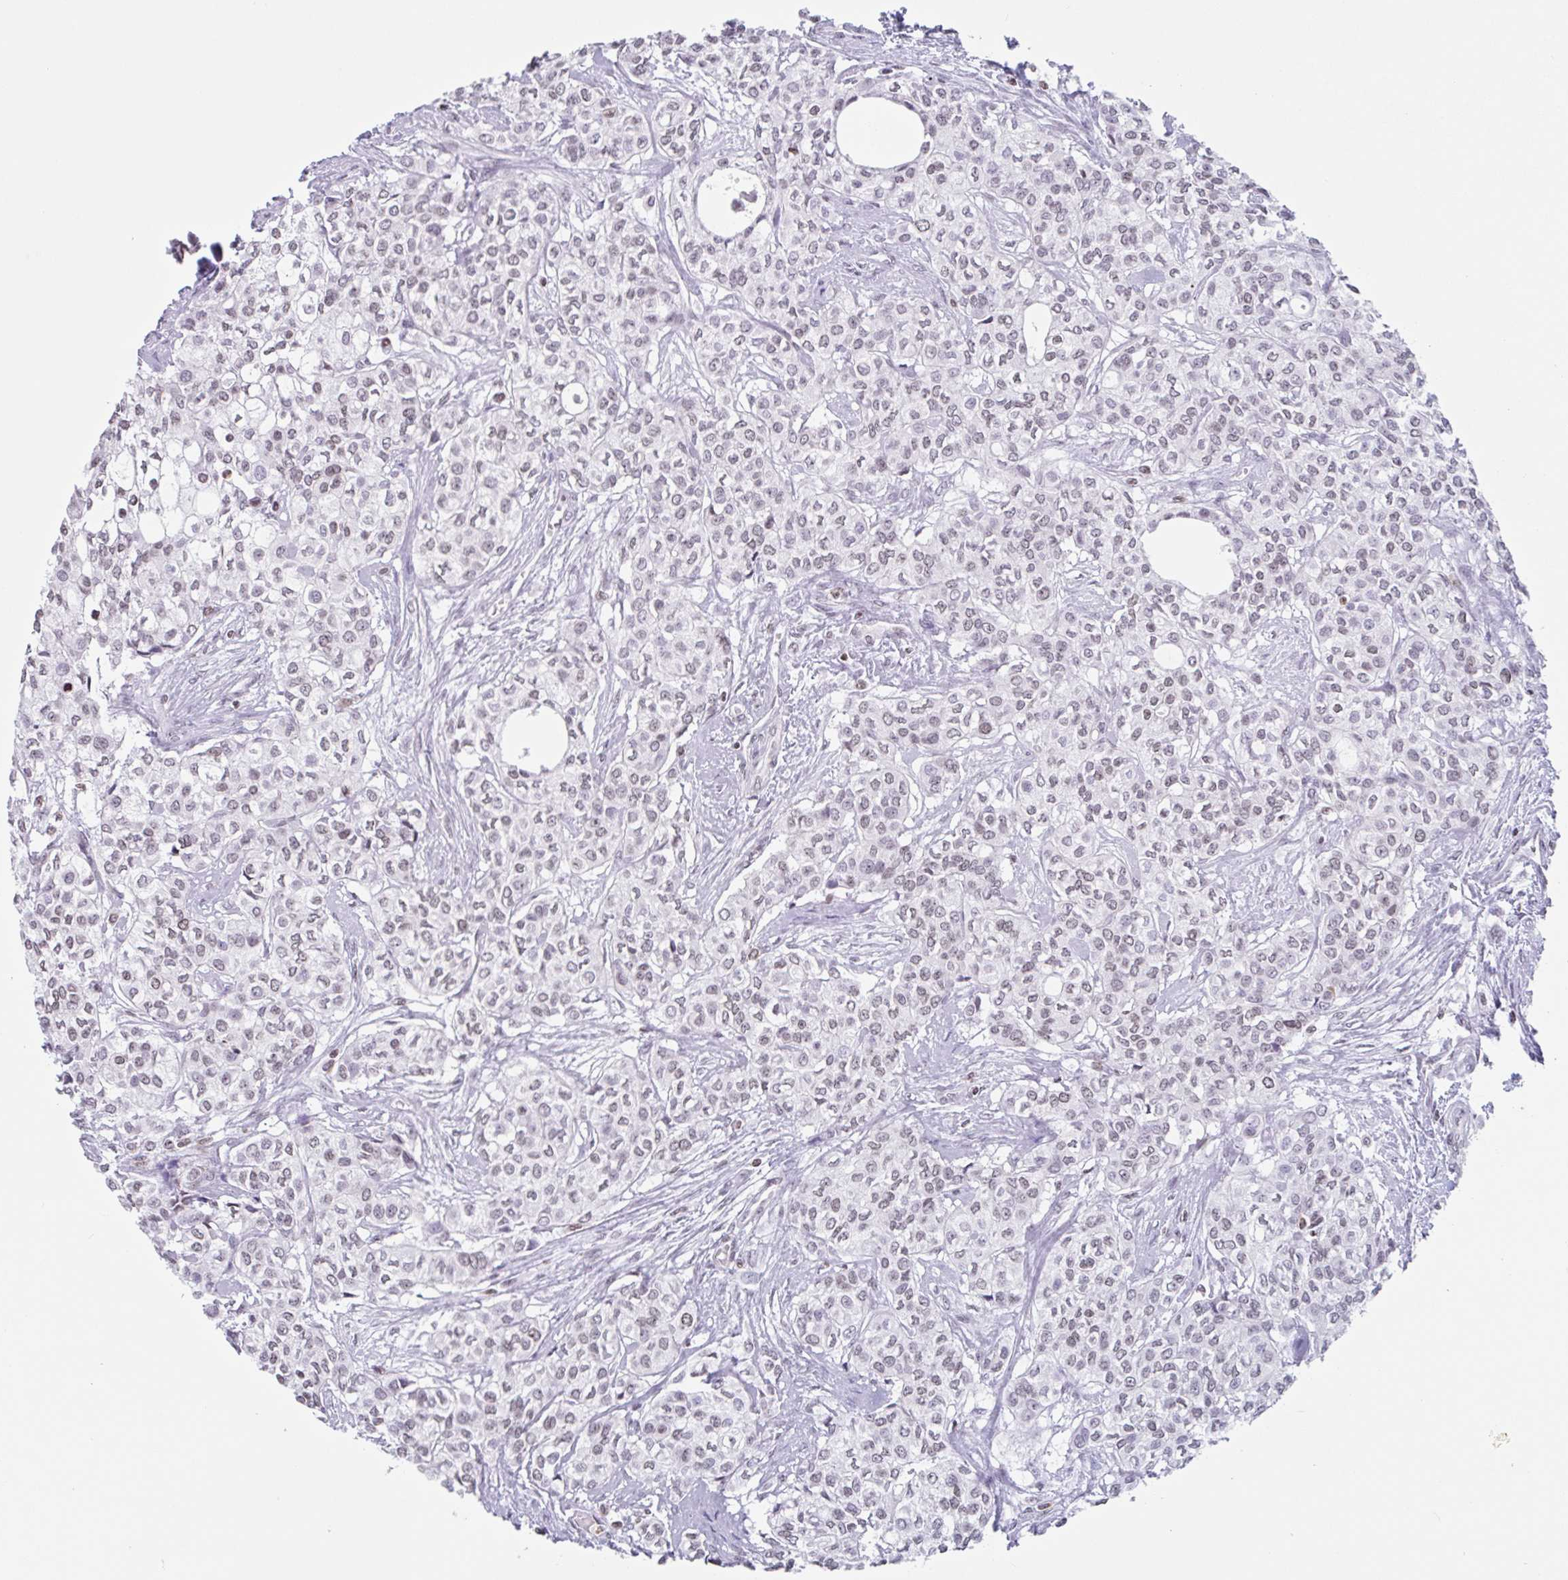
{"staining": {"intensity": "weak", "quantity": ">75%", "location": "nuclear"}, "tissue": "head and neck cancer", "cell_type": "Tumor cells", "image_type": "cancer", "snomed": [{"axis": "morphology", "description": "Adenocarcinoma, NOS"}, {"axis": "topography", "description": "Head-Neck"}], "caption": "High-magnification brightfield microscopy of adenocarcinoma (head and neck) stained with DAB (3,3'-diaminobenzidine) (brown) and counterstained with hematoxylin (blue). tumor cells exhibit weak nuclear expression is appreciated in about>75% of cells.", "gene": "NOL6", "patient": {"sex": "male", "age": 81}}